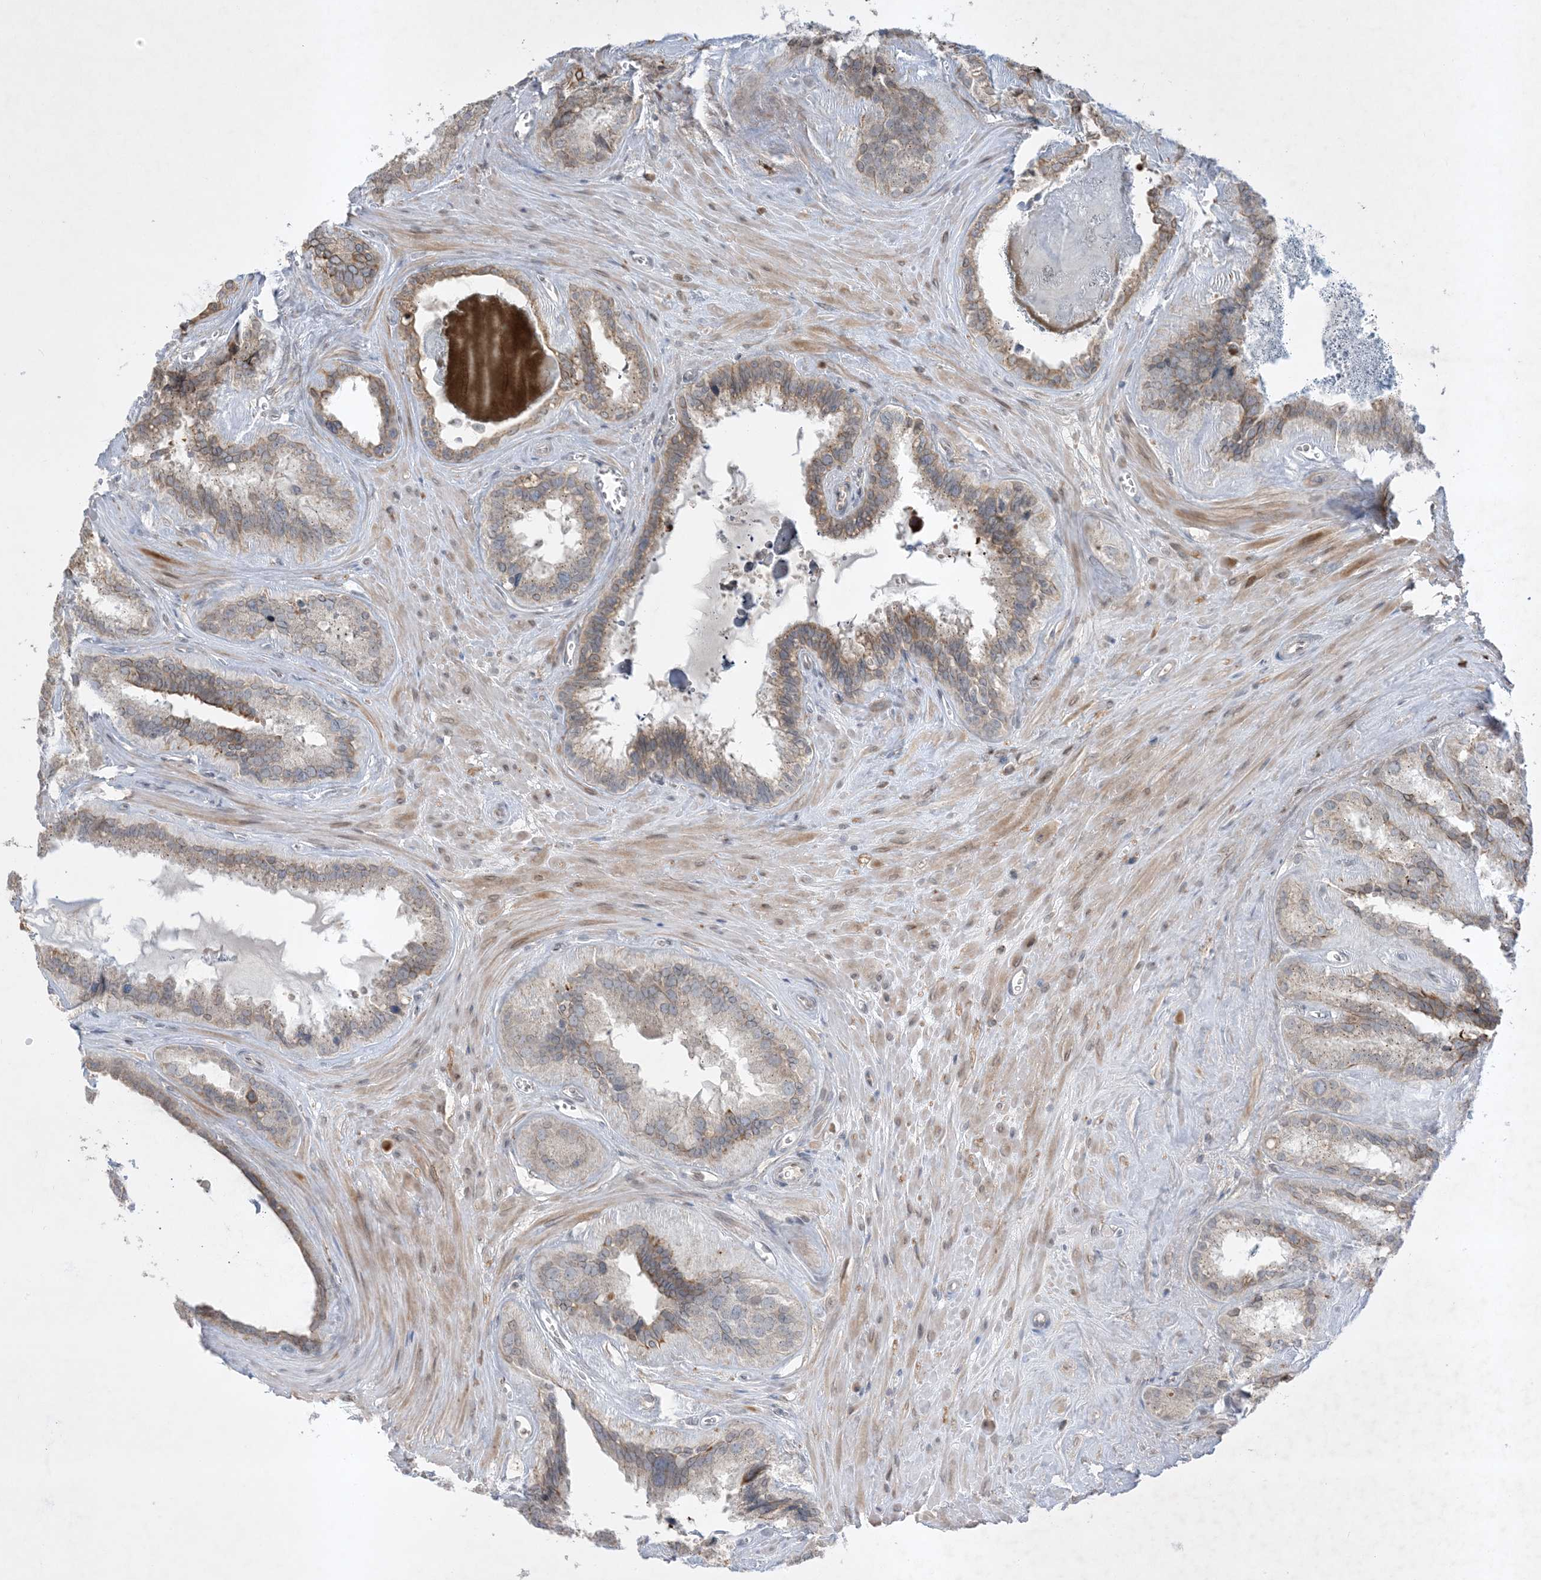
{"staining": {"intensity": "moderate", "quantity": "<25%", "location": "cytoplasmic/membranous"}, "tissue": "seminal vesicle", "cell_type": "Glandular cells", "image_type": "normal", "snomed": [{"axis": "morphology", "description": "Normal tissue, NOS"}, {"axis": "topography", "description": "Prostate"}, {"axis": "topography", "description": "Seminal veicle"}], "caption": "Immunohistochemistry photomicrograph of unremarkable seminal vesicle: human seminal vesicle stained using immunohistochemistry (IHC) displays low levels of moderate protein expression localized specifically in the cytoplasmic/membranous of glandular cells, appearing as a cytoplasmic/membranous brown color.", "gene": "FNDC1", "patient": {"sex": "male", "age": 59}}